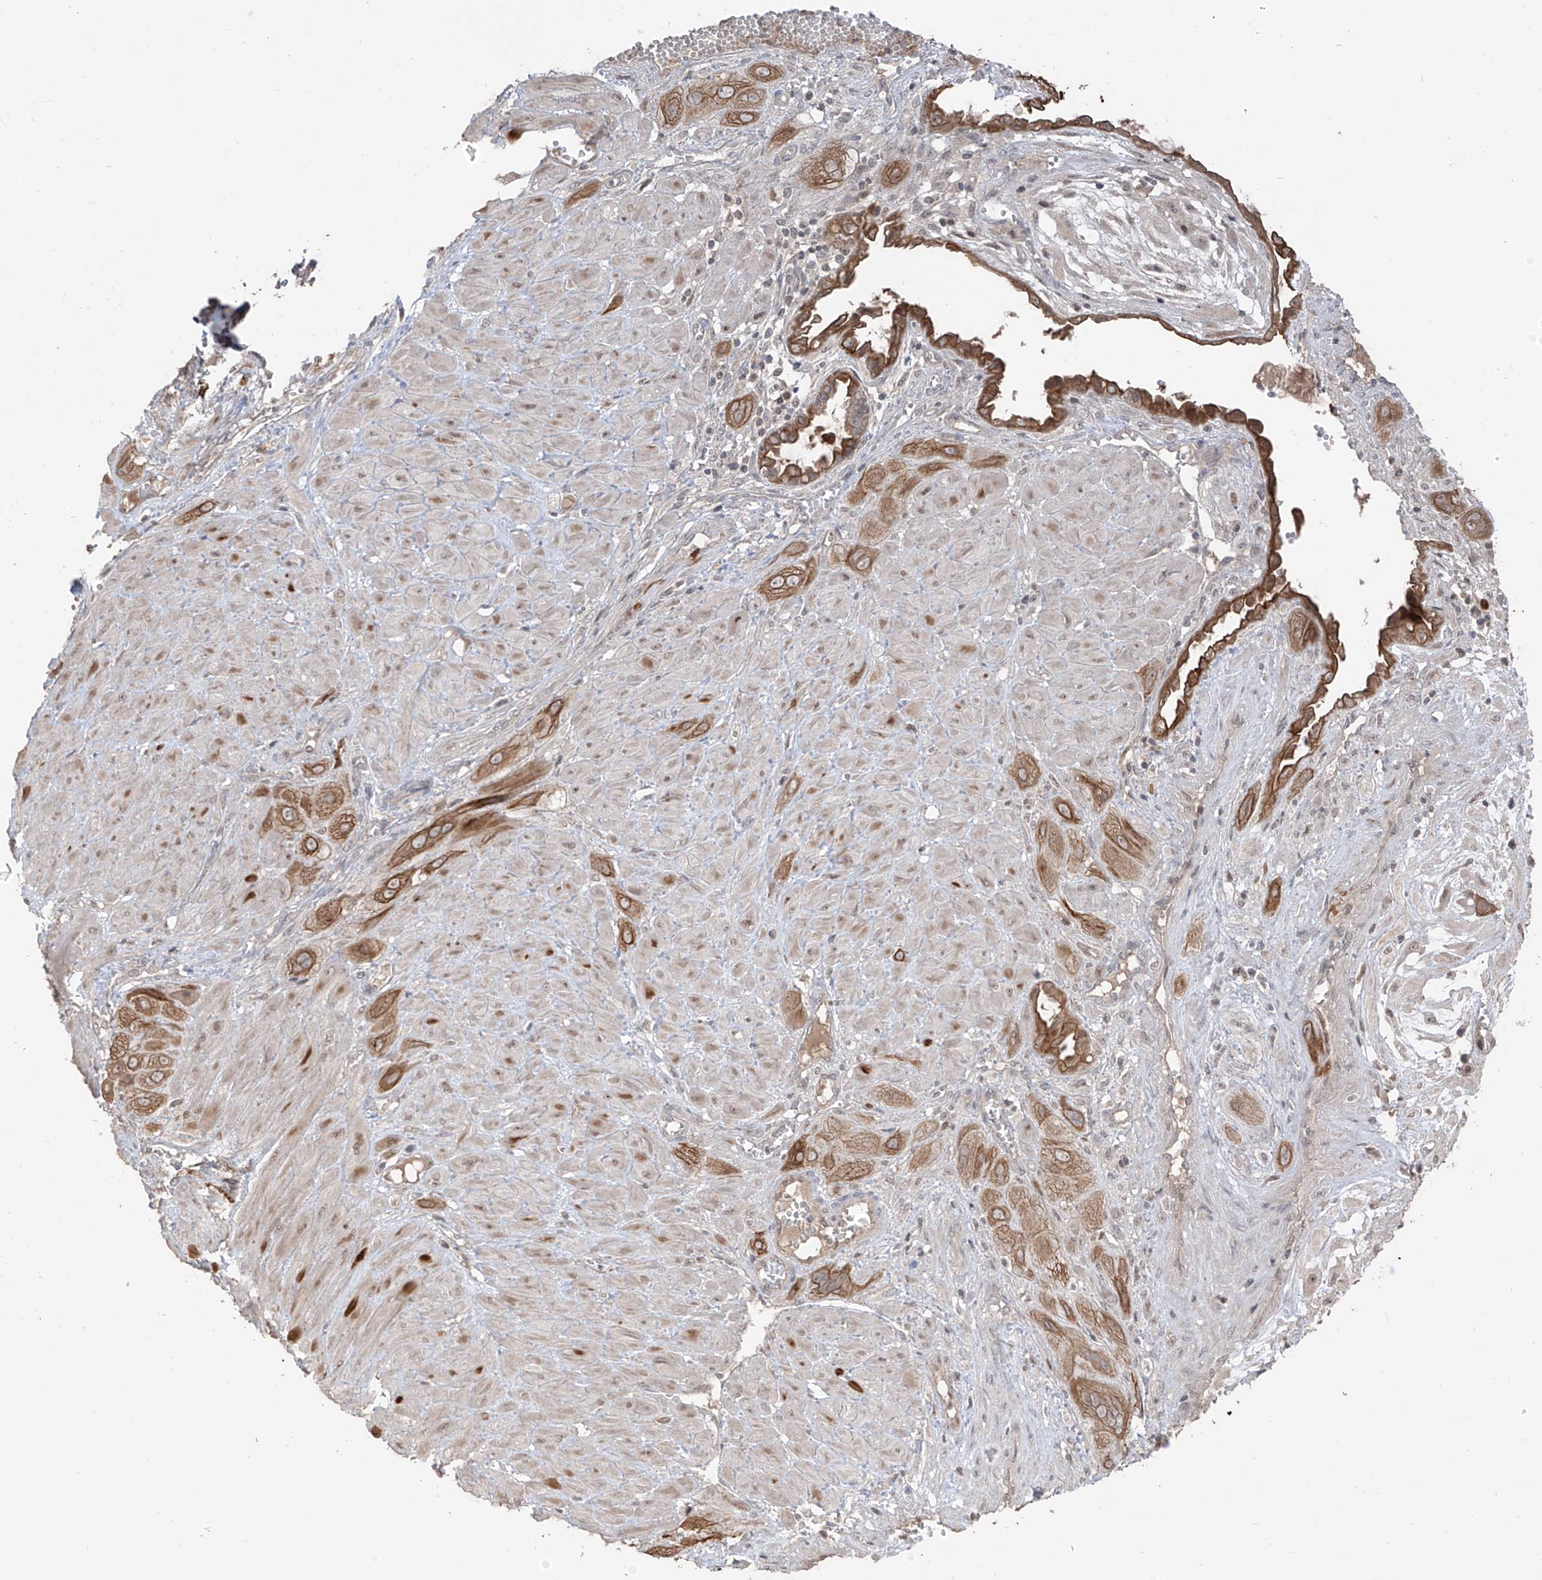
{"staining": {"intensity": "moderate", "quantity": ">75%", "location": "cytoplasmic/membranous"}, "tissue": "cervical cancer", "cell_type": "Tumor cells", "image_type": "cancer", "snomed": [{"axis": "morphology", "description": "Squamous cell carcinoma, NOS"}, {"axis": "topography", "description": "Cervix"}], "caption": "Approximately >75% of tumor cells in human squamous cell carcinoma (cervical) reveal moderate cytoplasmic/membranous protein staining as visualized by brown immunohistochemical staining.", "gene": "COLGALT2", "patient": {"sex": "female", "age": 34}}